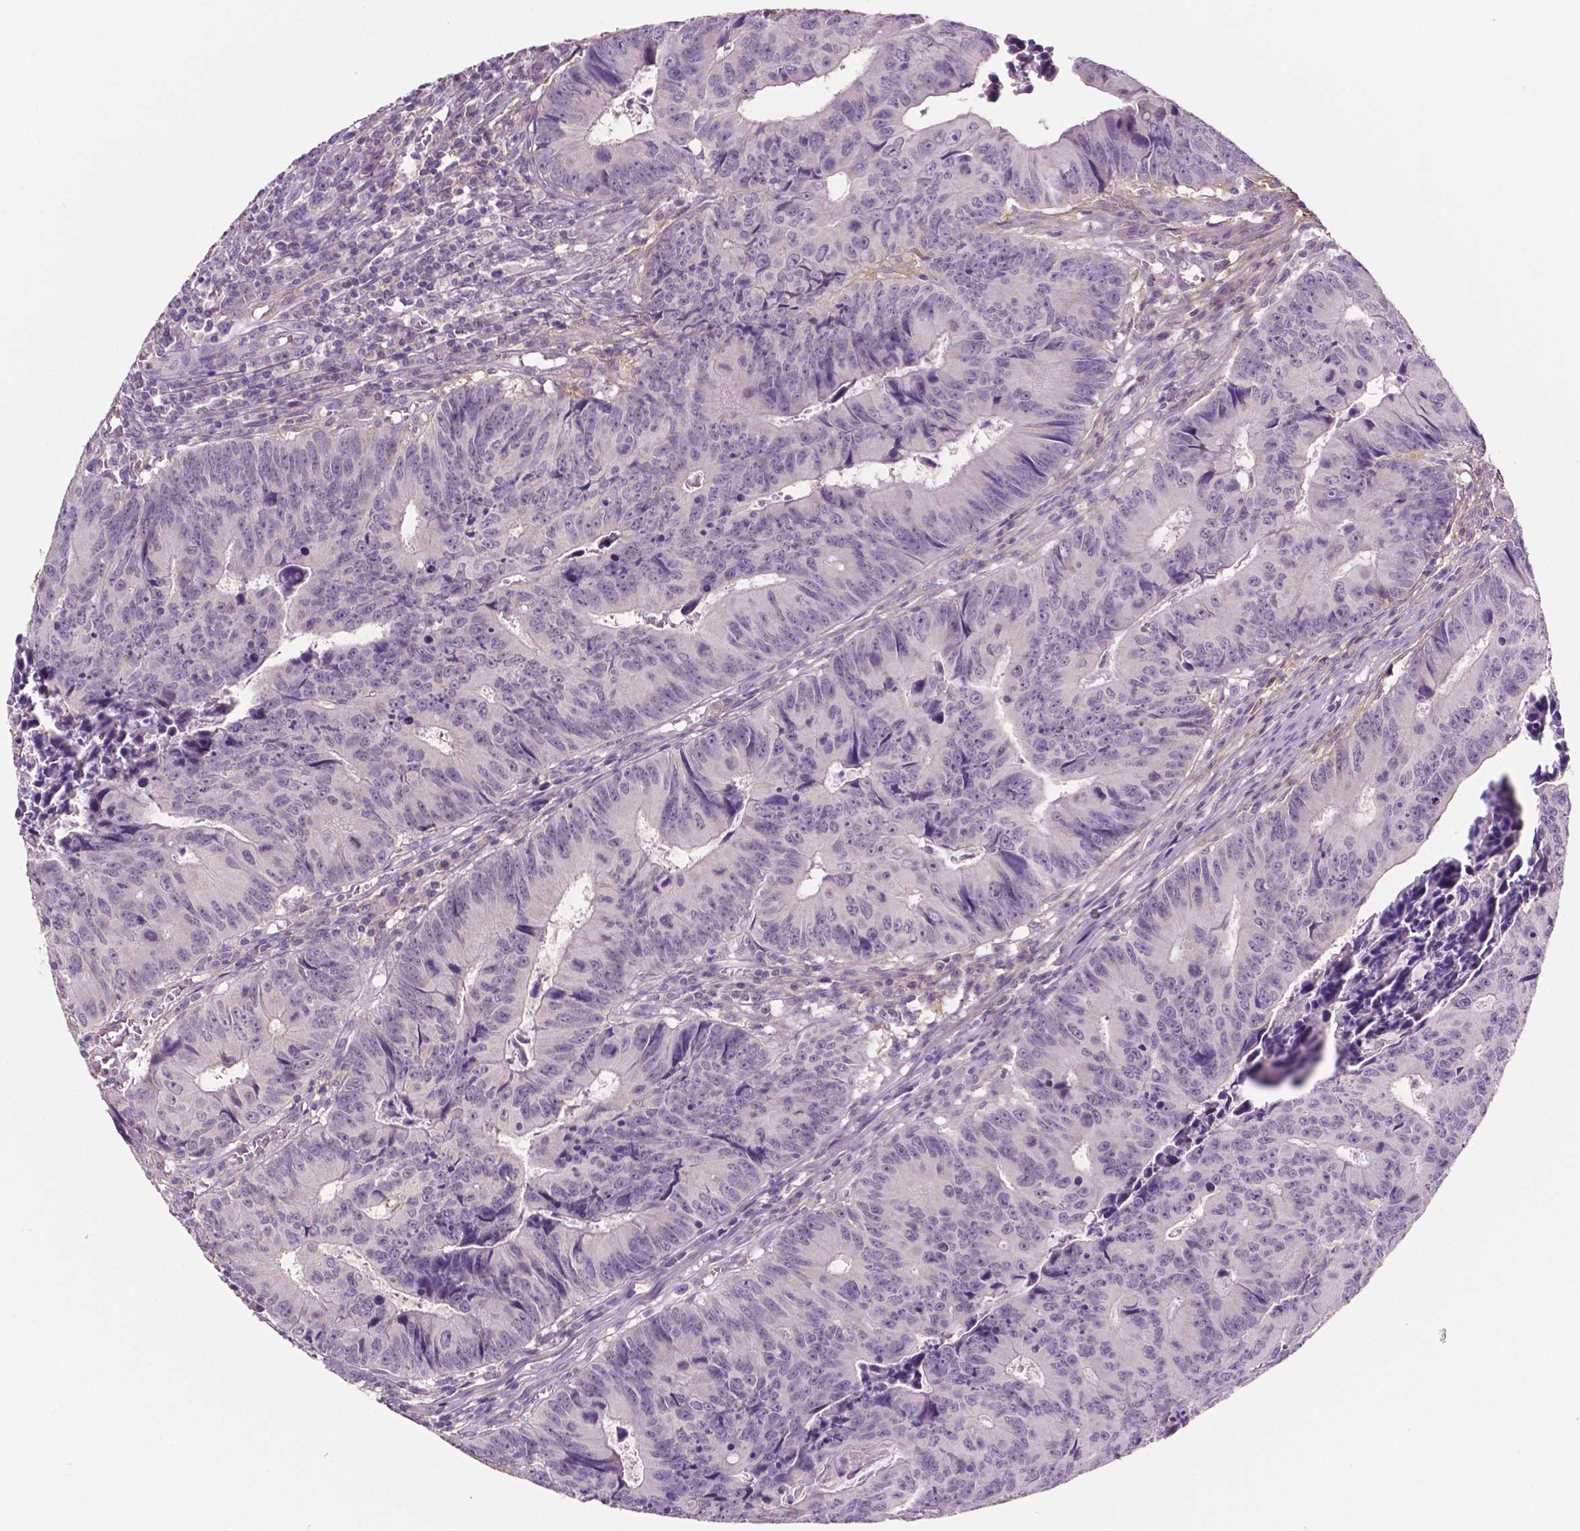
{"staining": {"intensity": "negative", "quantity": "none", "location": "none"}, "tissue": "colorectal cancer", "cell_type": "Tumor cells", "image_type": "cancer", "snomed": [{"axis": "morphology", "description": "Adenocarcinoma, NOS"}, {"axis": "topography", "description": "Colon"}], "caption": "Image shows no protein staining in tumor cells of colorectal cancer tissue. Nuclei are stained in blue.", "gene": "FBLN1", "patient": {"sex": "female", "age": 87}}